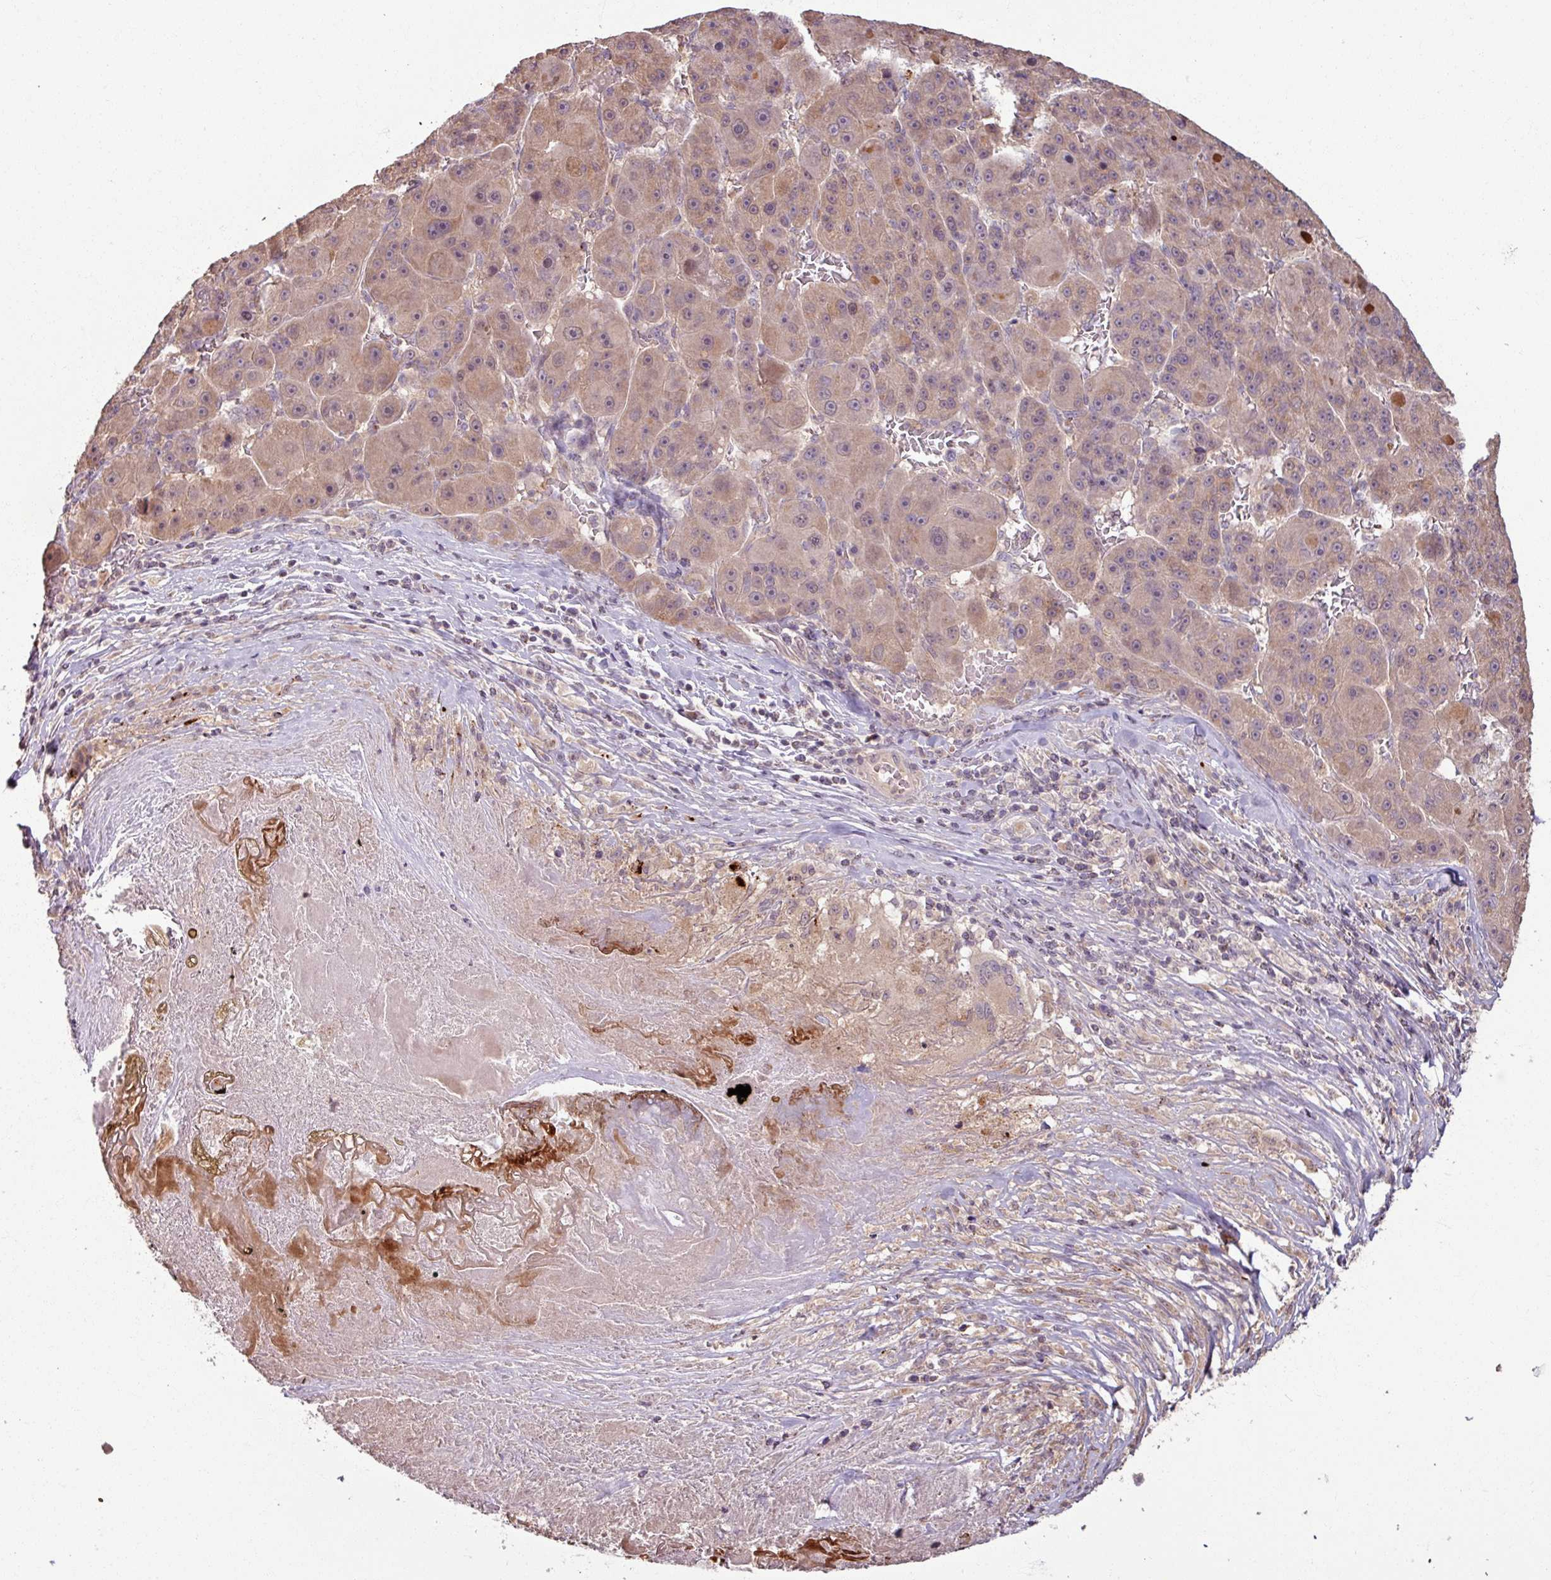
{"staining": {"intensity": "moderate", "quantity": "25%-75%", "location": "cytoplasmic/membranous,nuclear"}, "tissue": "liver cancer", "cell_type": "Tumor cells", "image_type": "cancer", "snomed": [{"axis": "morphology", "description": "Carcinoma, Hepatocellular, NOS"}, {"axis": "topography", "description": "Liver"}], "caption": "This photomicrograph demonstrates immunohistochemistry staining of hepatocellular carcinoma (liver), with medium moderate cytoplasmic/membranous and nuclear expression in about 25%-75% of tumor cells.", "gene": "OR6B1", "patient": {"sex": "male", "age": 76}}